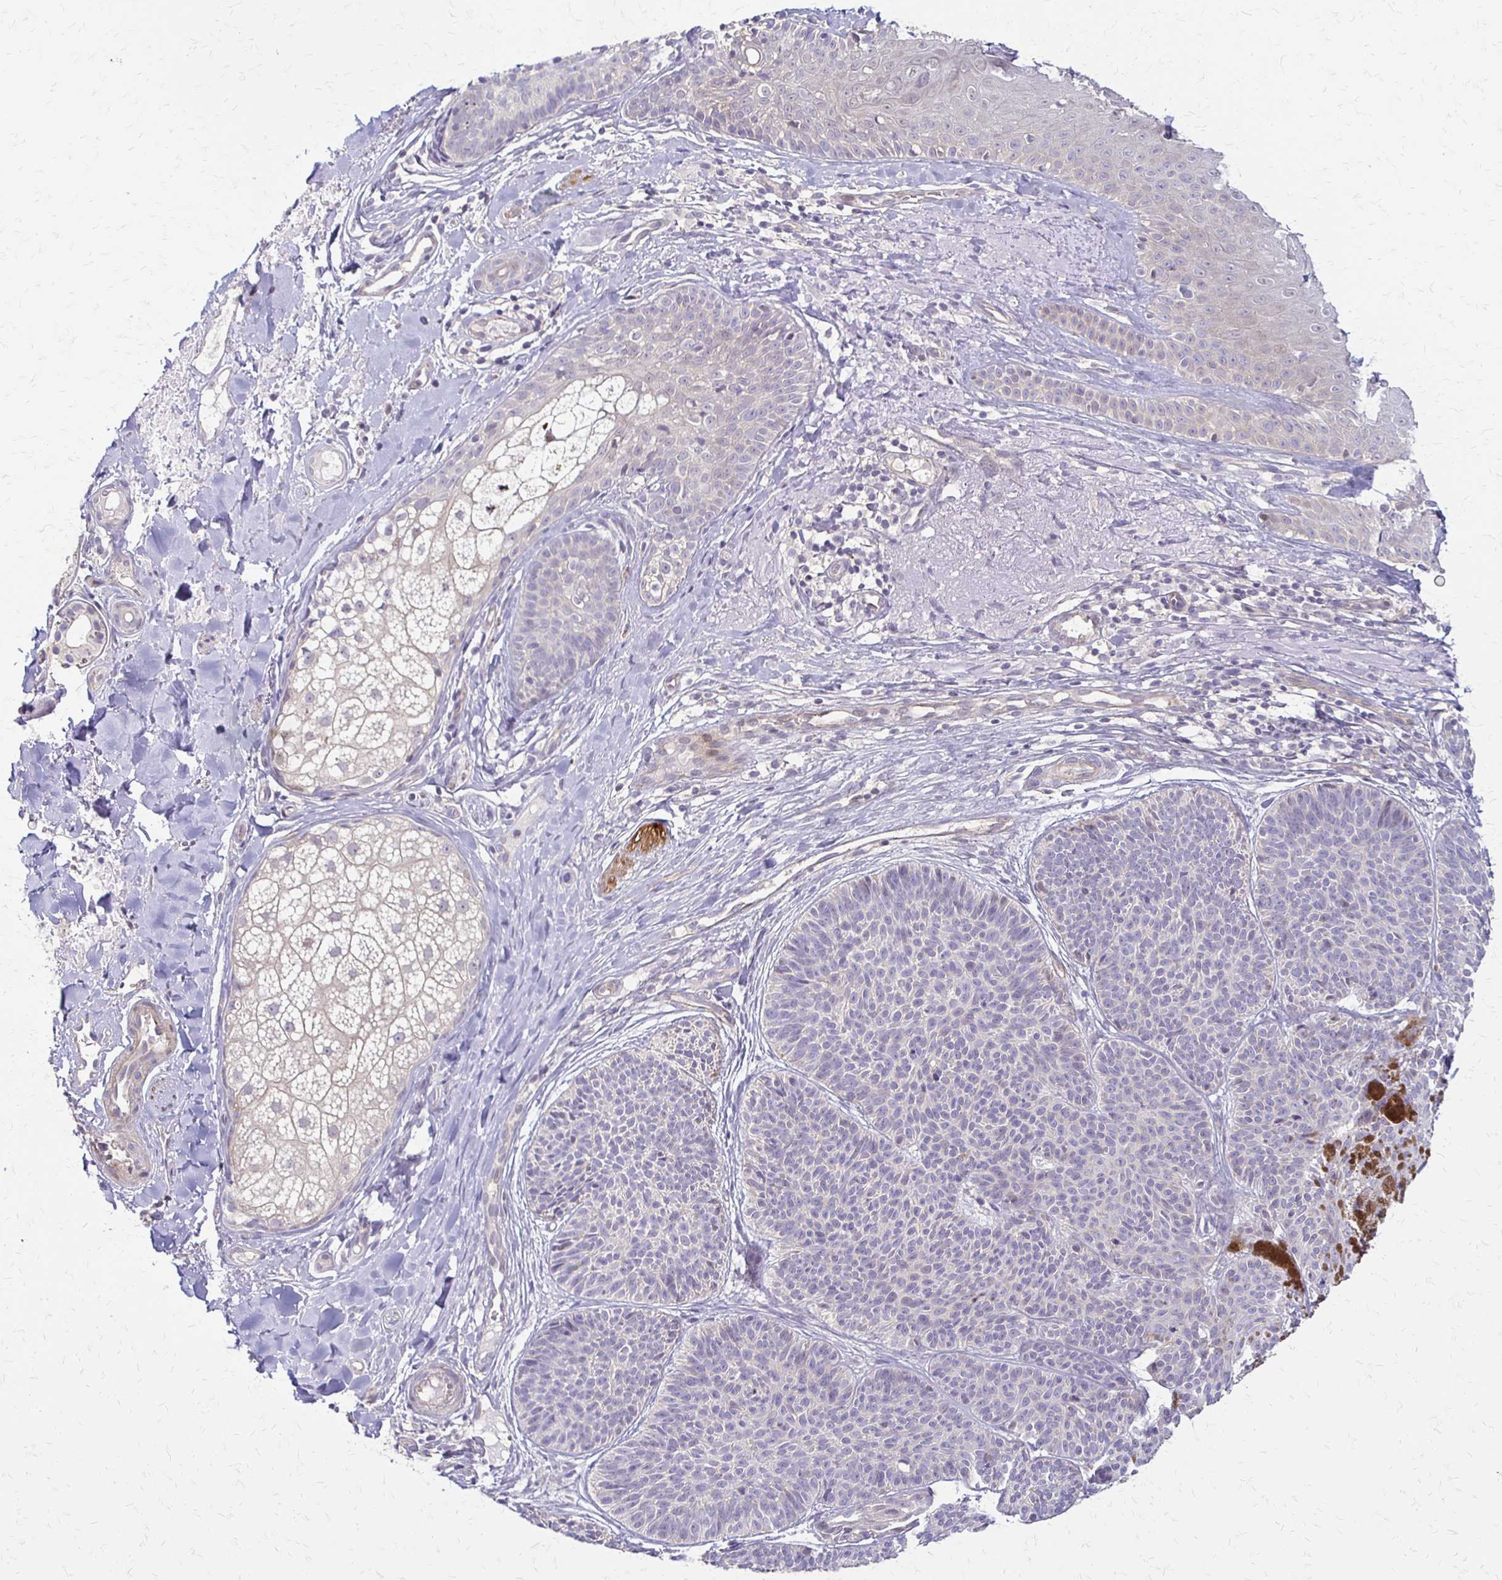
{"staining": {"intensity": "negative", "quantity": "none", "location": "none"}, "tissue": "skin cancer", "cell_type": "Tumor cells", "image_type": "cancer", "snomed": [{"axis": "morphology", "description": "Basal cell carcinoma"}, {"axis": "topography", "description": "Skin"}], "caption": "Immunohistochemistry (IHC) micrograph of neoplastic tissue: skin cancer stained with DAB displays no significant protein staining in tumor cells. (DAB immunohistochemistry (IHC) with hematoxylin counter stain).", "gene": "CFL2", "patient": {"sex": "male", "age": 82}}